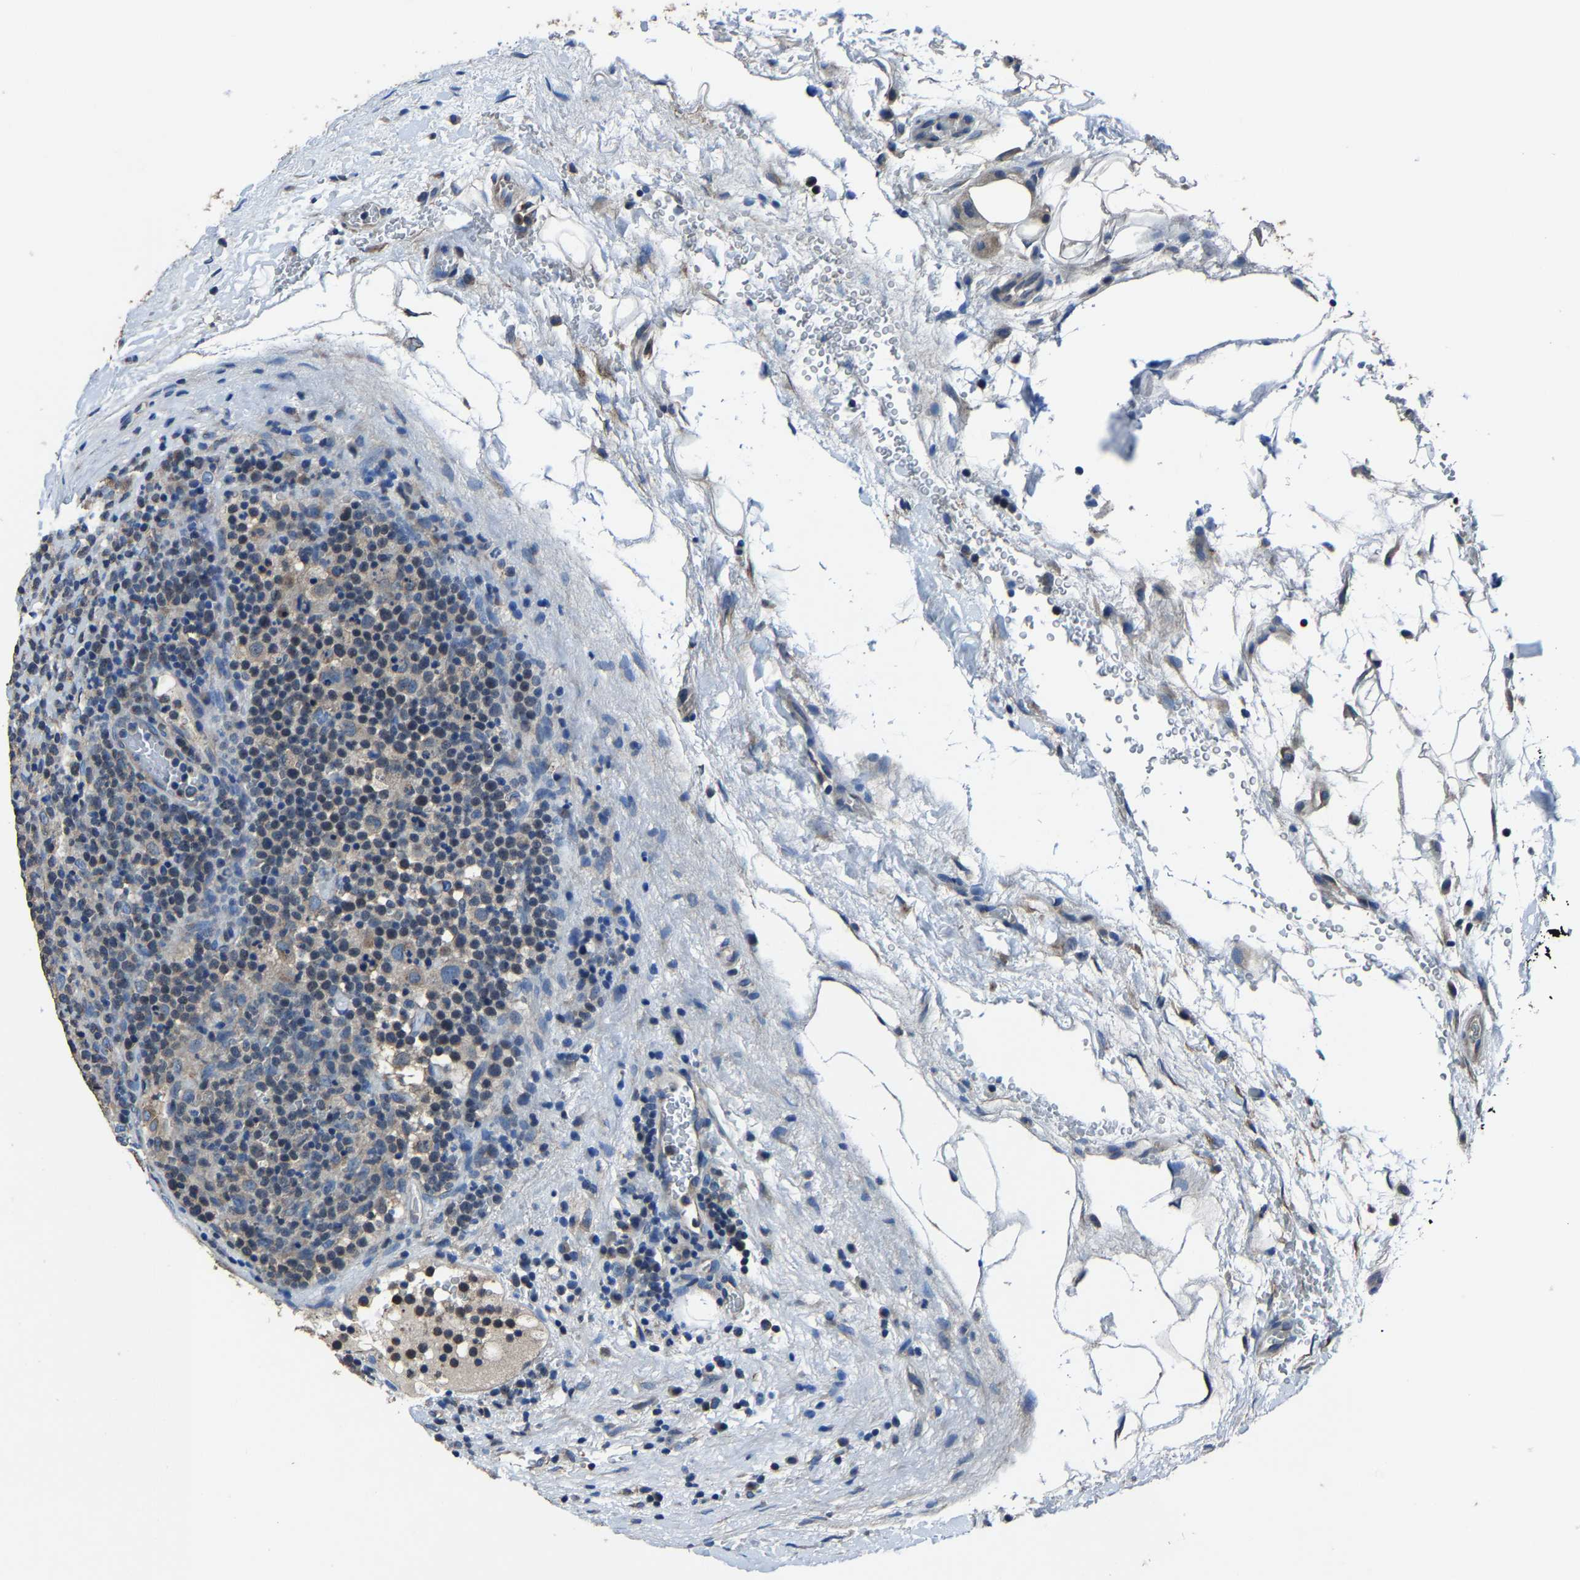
{"staining": {"intensity": "negative", "quantity": "none", "location": "none"}, "tissue": "lymphoma", "cell_type": "Tumor cells", "image_type": "cancer", "snomed": [{"axis": "morphology", "description": "Malignant lymphoma, non-Hodgkin's type, High grade"}, {"axis": "topography", "description": "Lymph node"}], "caption": "Malignant lymphoma, non-Hodgkin's type (high-grade) stained for a protein using IHC demonstrates no positivity tumor cells.", "gene": "STRBP", "patient": {"sex": "male", "age": 61}}